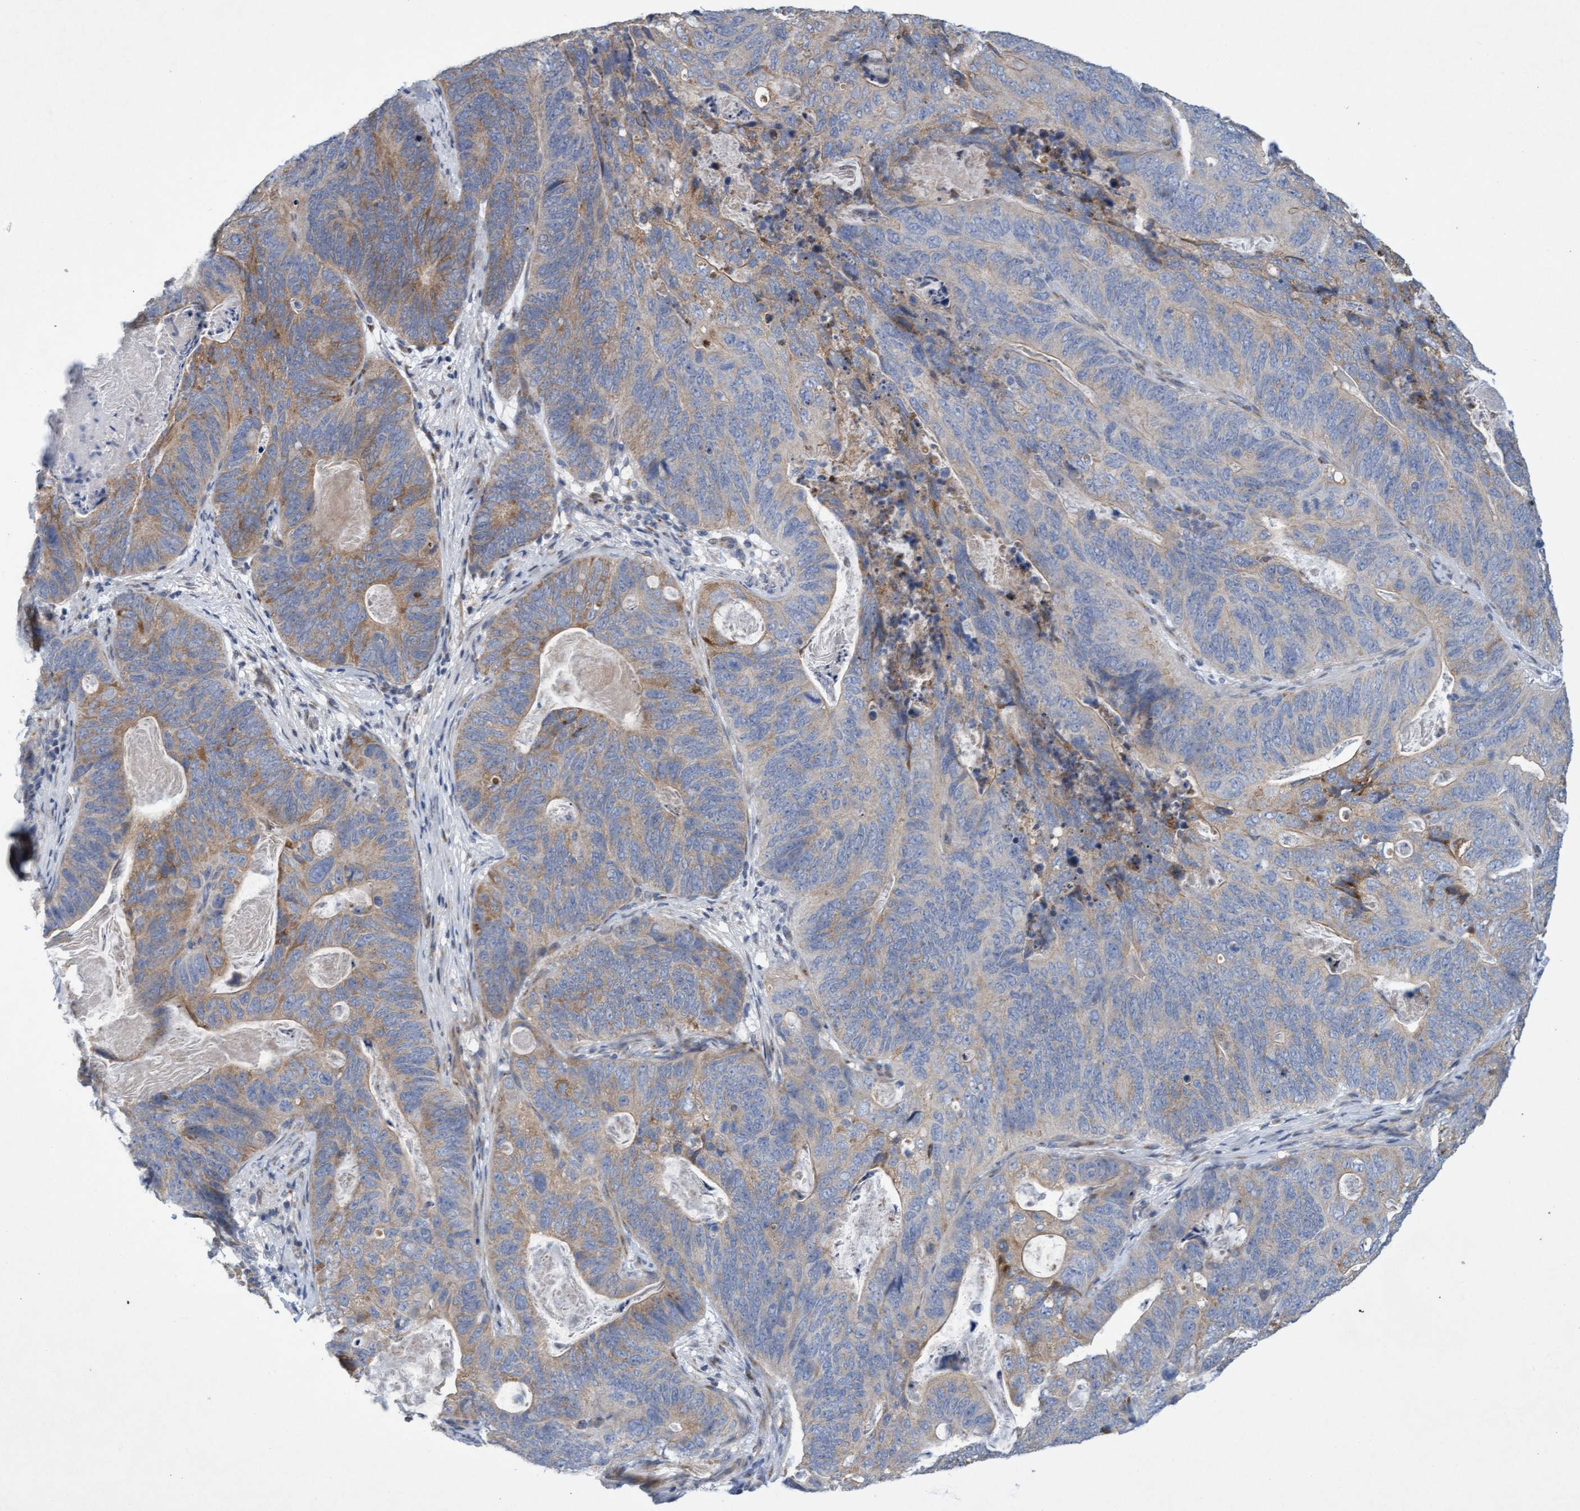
{"staining": {"intensity": "weak", "quantity": "25%-75%", "location": "cytoplasmic/membranous"}, "tissue": "stomach cancer", "cell_type": "Tumor cells", "image_type": "cancer", "snomed": [{"axis": "morphology", "description": "Normal tissue, NOS"}, {"axis": "morphology", "description": "Adenocarcinoma, NOS"}, {"axis": "topography", "description": "Stomach"}], "caption": "Protein analysis of stomach cancer (adenocarcinoma) tissue exhibits weak cytoplasmic/membranous expression in about 25%-75% of tumor cells.", "gene": "DDHD2", "patient": {"sex": "female", "age": 89}}